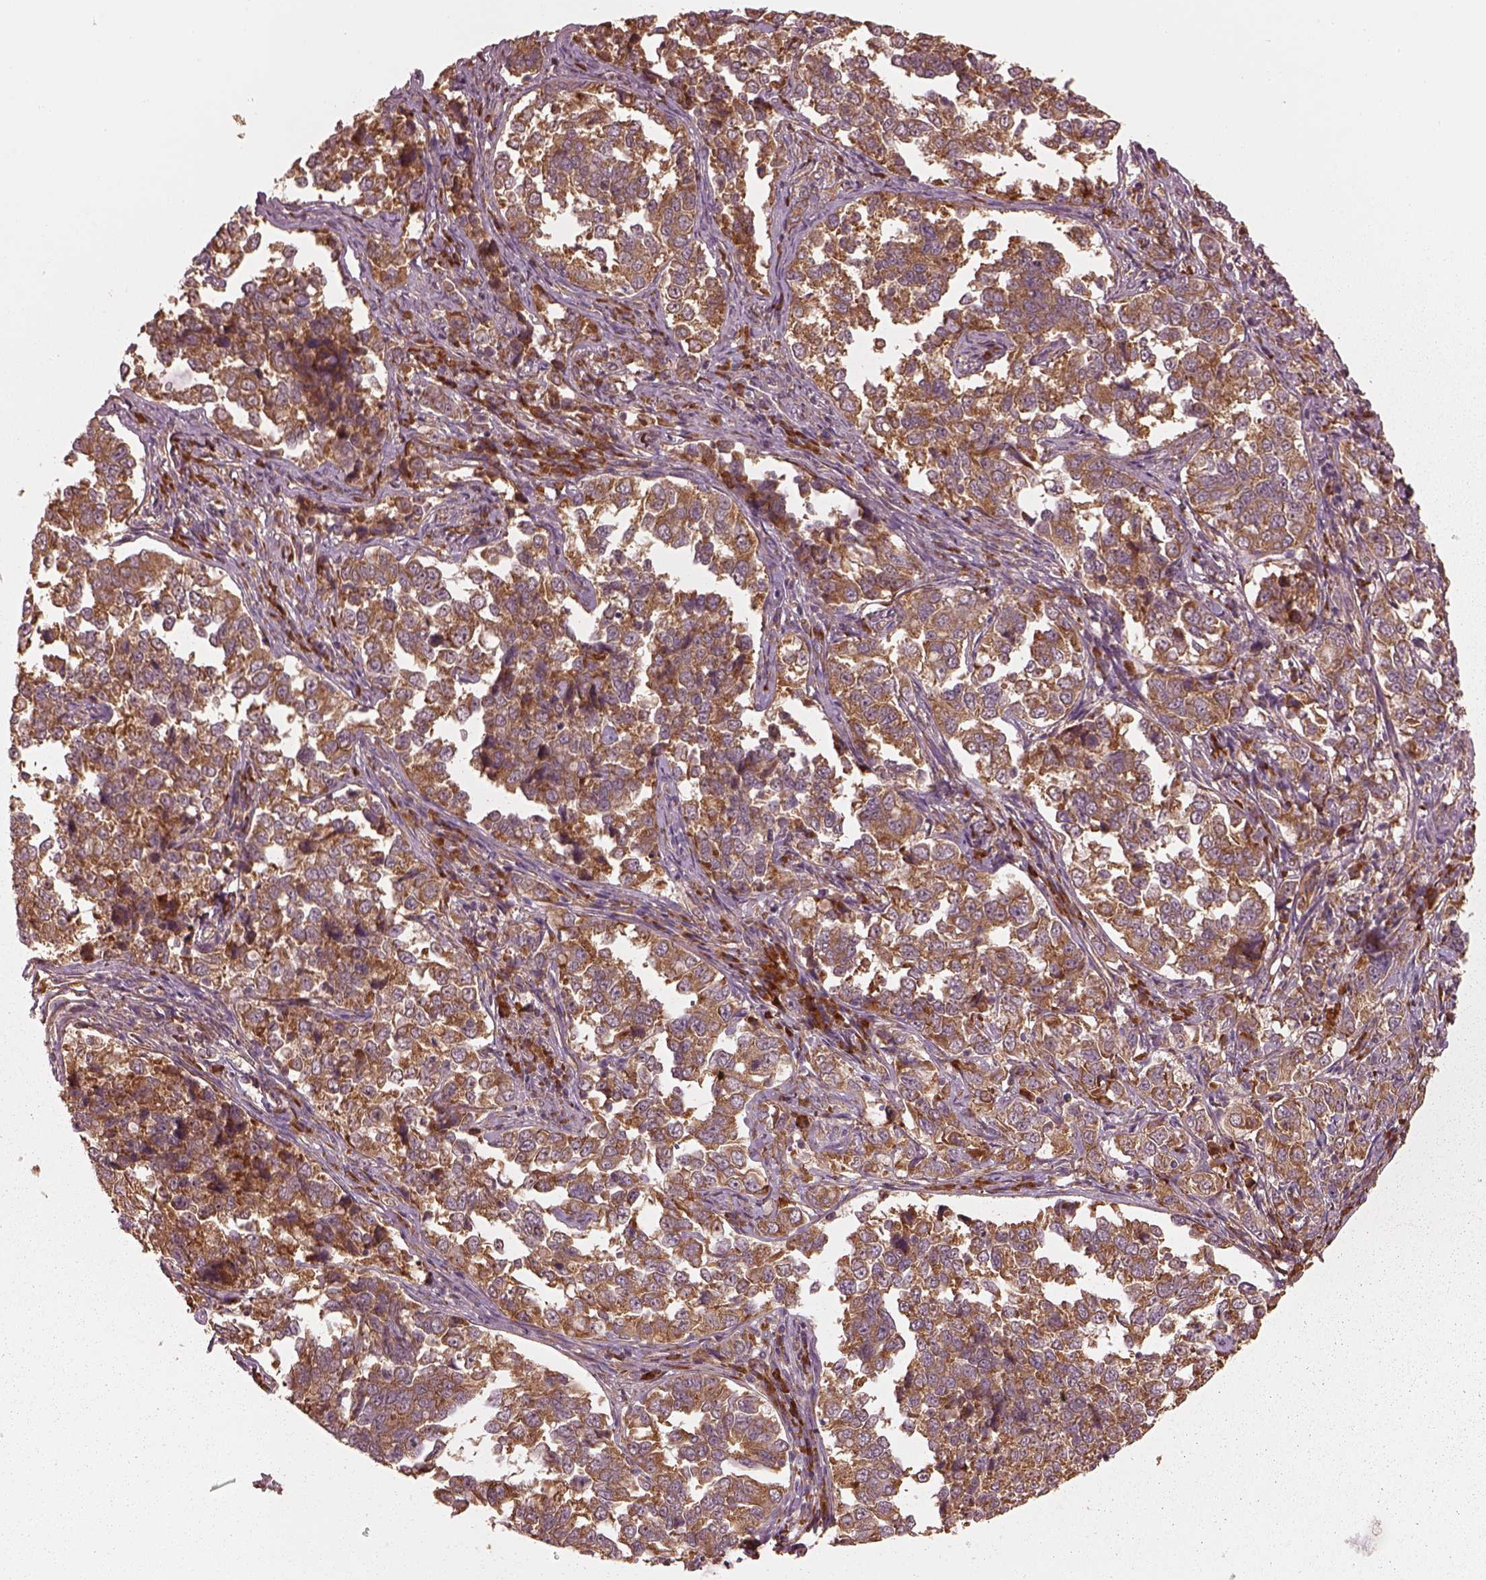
{"staining": {"intensity": "moderate", "quantity": ">75%", "location": "cytoplasmic/membranous"}, "tissue": "endometrial cancer", "cell_type": "Tumor cells", "image_type": "cancer", "snomed": [{"axis": "morphology", "description": "Adenocarcinoma, NOS"}, {"axis": "topography", "description": "Endometrium"}], "caption": "Endometrial cancer tissue displays moderate cytoplasmic/membranous expression in approximately >75% of tumor cells, visualized by immunohistochemistry.", "gene": "RPS5", "patient": {"sex": "female", "age": 43}}